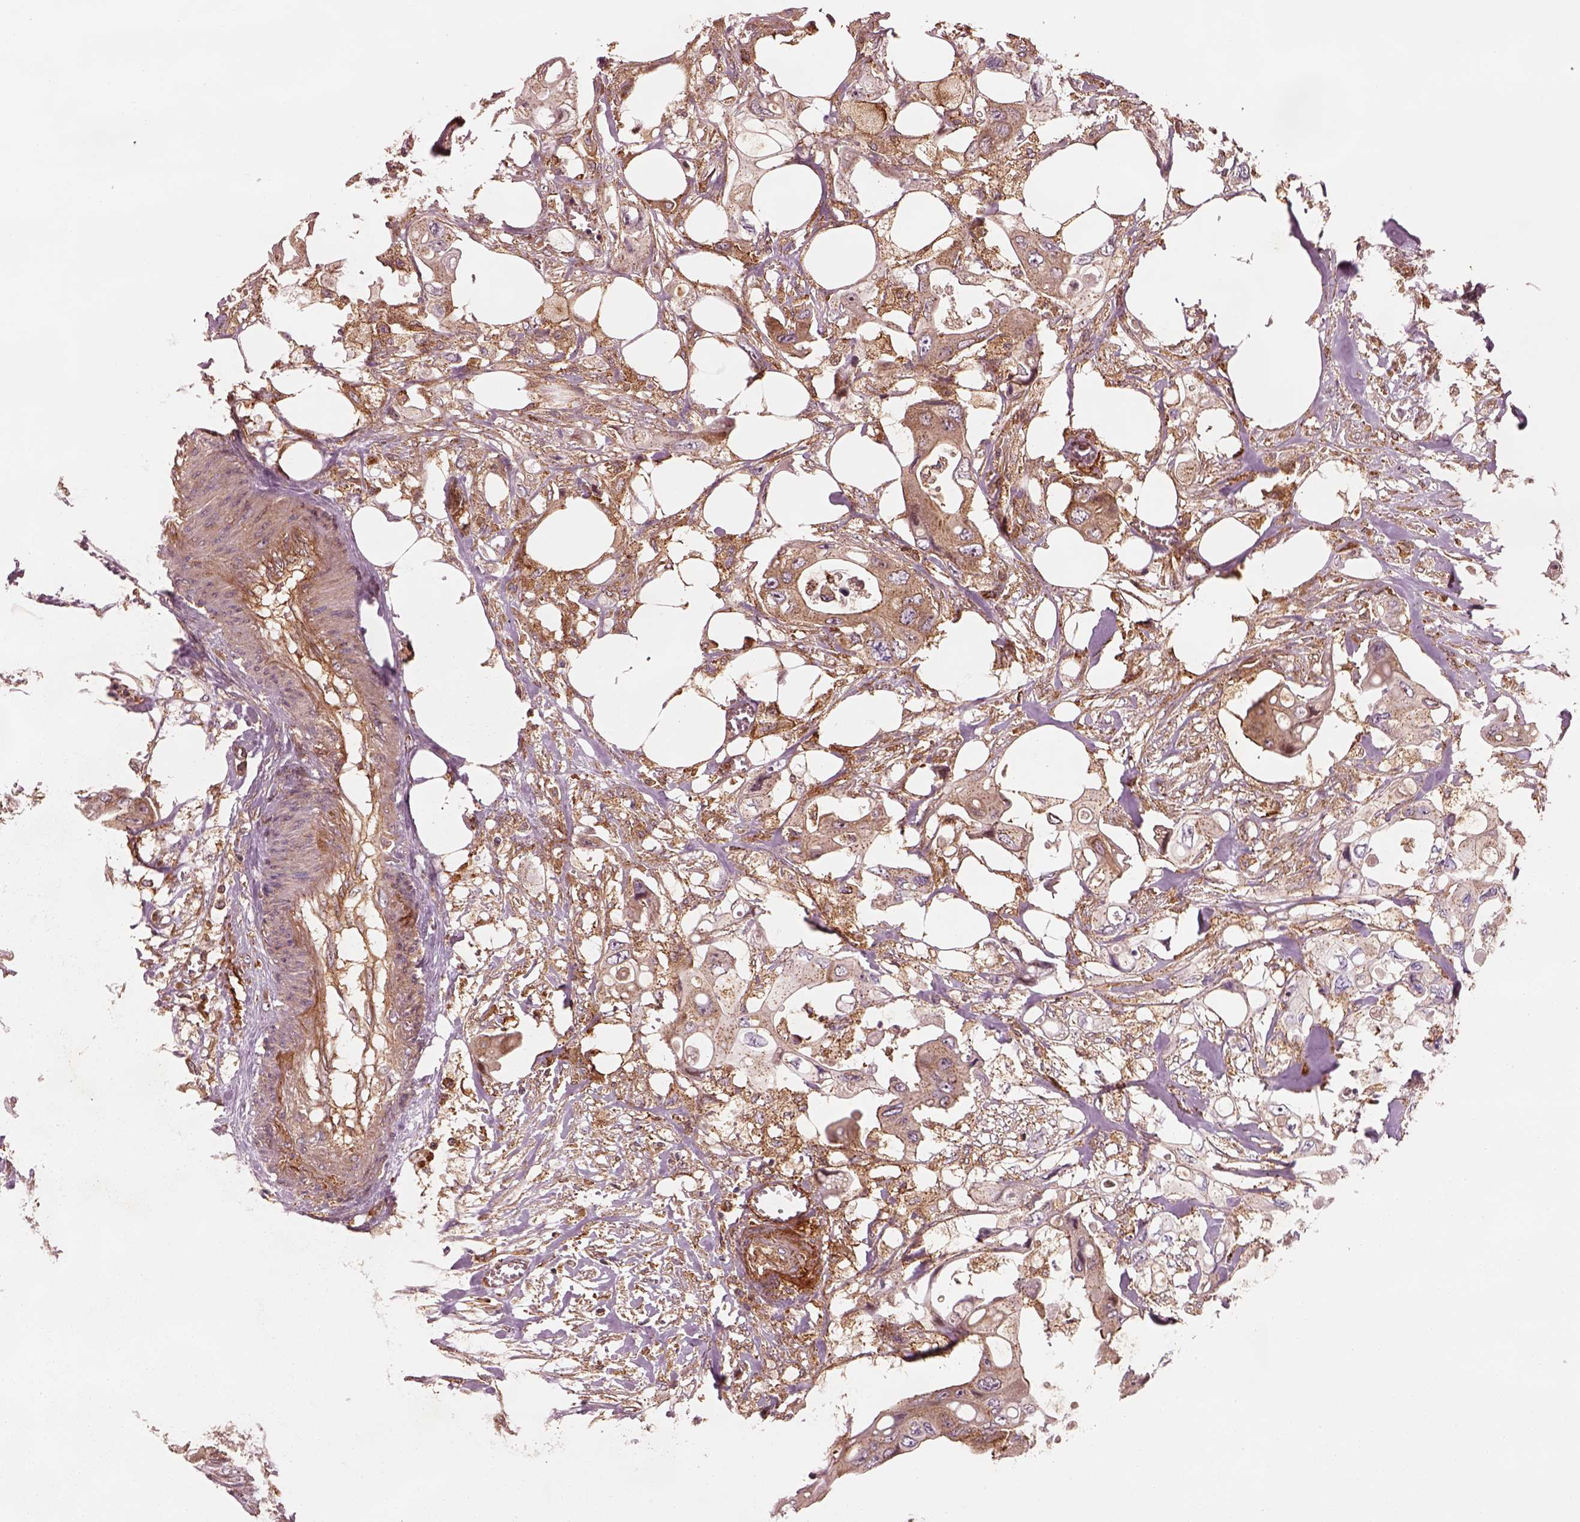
{"staining": {"intensity": "moderate", "quantity": ">75%", "location": "cytoplasmic/membranous"}, "tissue": "colorectal cancer", "cell_type": "Tumor cells", "image_type": "cancer", "snomed": [{"axis": "morphology", "description": "Adenocarcinoma, NOS"}, {"axis": "topography", "description": "Rectum"}], "caption": "Tumor cells demonstrate medium levels of moderate cytoplasmic/membranous expression in about >75% of cells in human colorectal cancer.", "gene": "WASHC2A", "patient": {"sex": "male", "age": 63}}